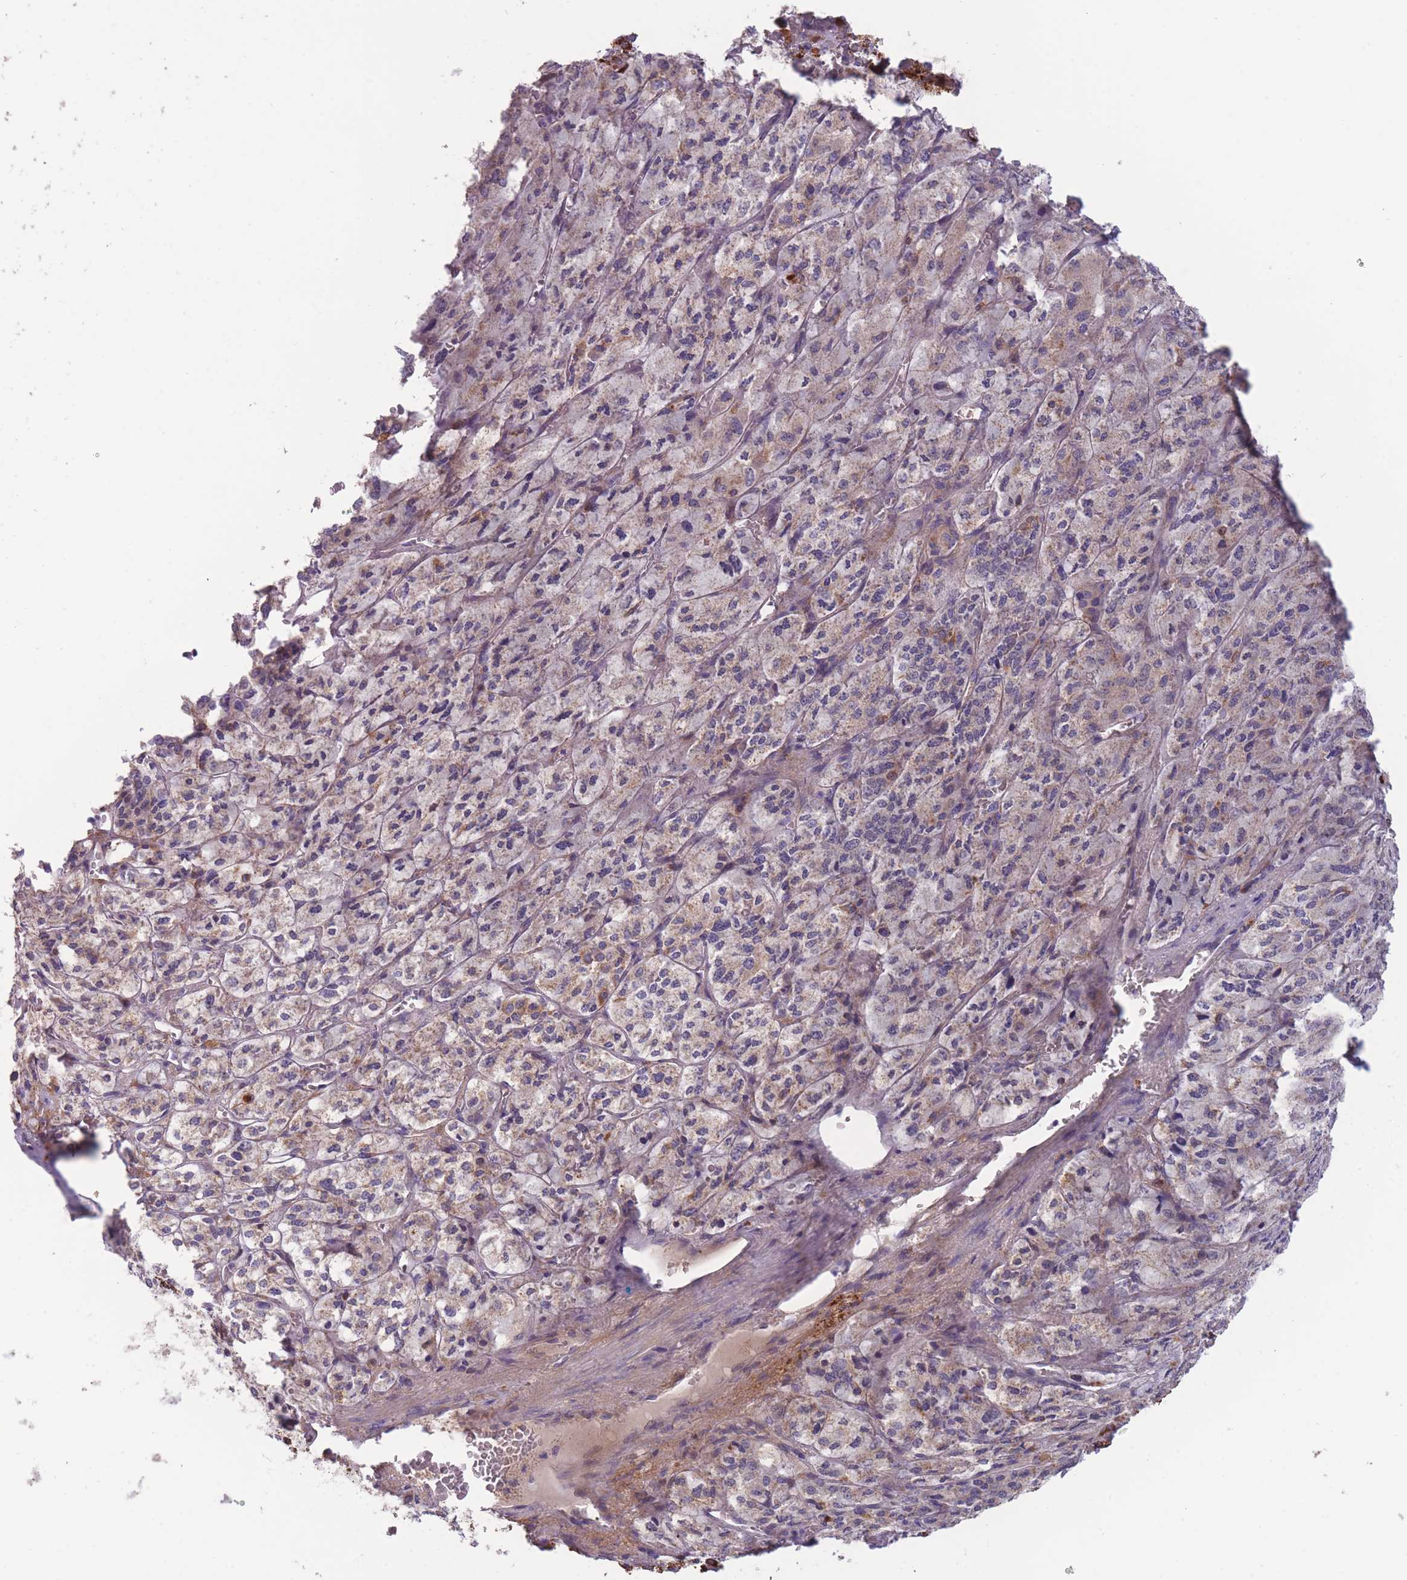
{"staining": {"intensity": "moderate", "quantity": "25%-75%", "location": "cytoplasmic/membranous"}, "tissue": "adrenal gland", "cell_type": "Glandular cells", "image_type": "normal", "snomed": [{"axis": "morphology", "description": "Normal tissue, NOS"}, {"axis": "topography", "description": "Adrenal gland"}], "caption": "Protein staining demonstrates moderate cytoplasmic/membranous expression in about 25%-75% of glandular cells in normal adrenal gland. The protein of interest is stained brown, and the nuclei are stained in blue (DAB (3,3'-diaminobenzidine) IHC with brightfield microscopy, high magnification).", "gene": "SLC25A42", "patient": {"sex": "female", "age": 41}}